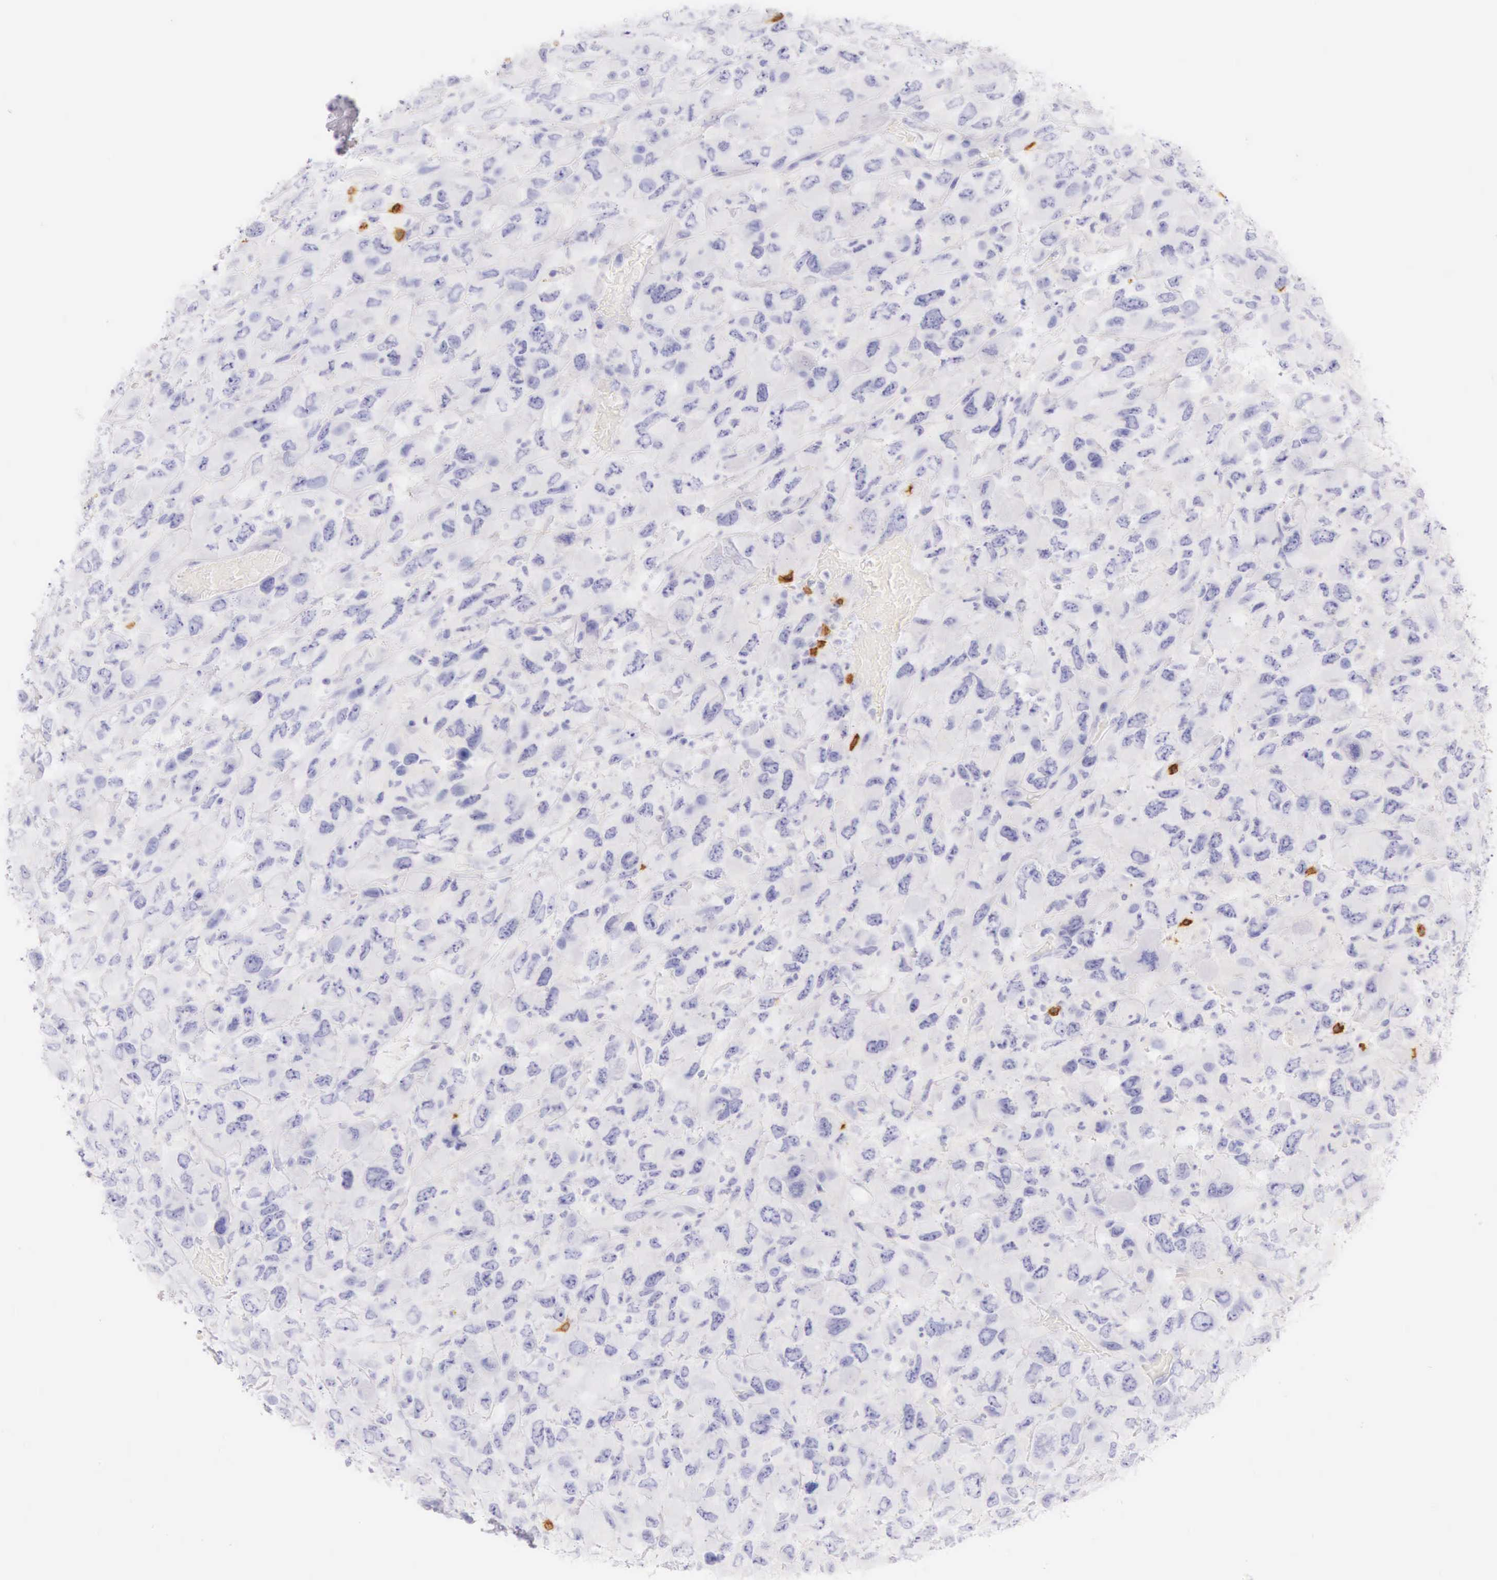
{"staining": {"intensity": "negative", "quantity": "none", "location": "none"}, "tissue": "renal cancer", "cell_type": "Tumor cells", "image_type": "cancer", "snomed": [{"axis": "morphology", "description": "Adenocarcinoma, NOS"}, {"axis": "topography", "description": "Kidney"}], "caption": "Immunohistochemistry (IHC) of human adenocarcinoma (renal) shows no positivity in tumor cells. (Stains: DAB immunohistochemistry (IHC) with hematoxylin counter stain, Microscopy: brightfield microscopy at high magnification).", "gene": "CD3E", "patient": {"sex": "male", "age": 79}}